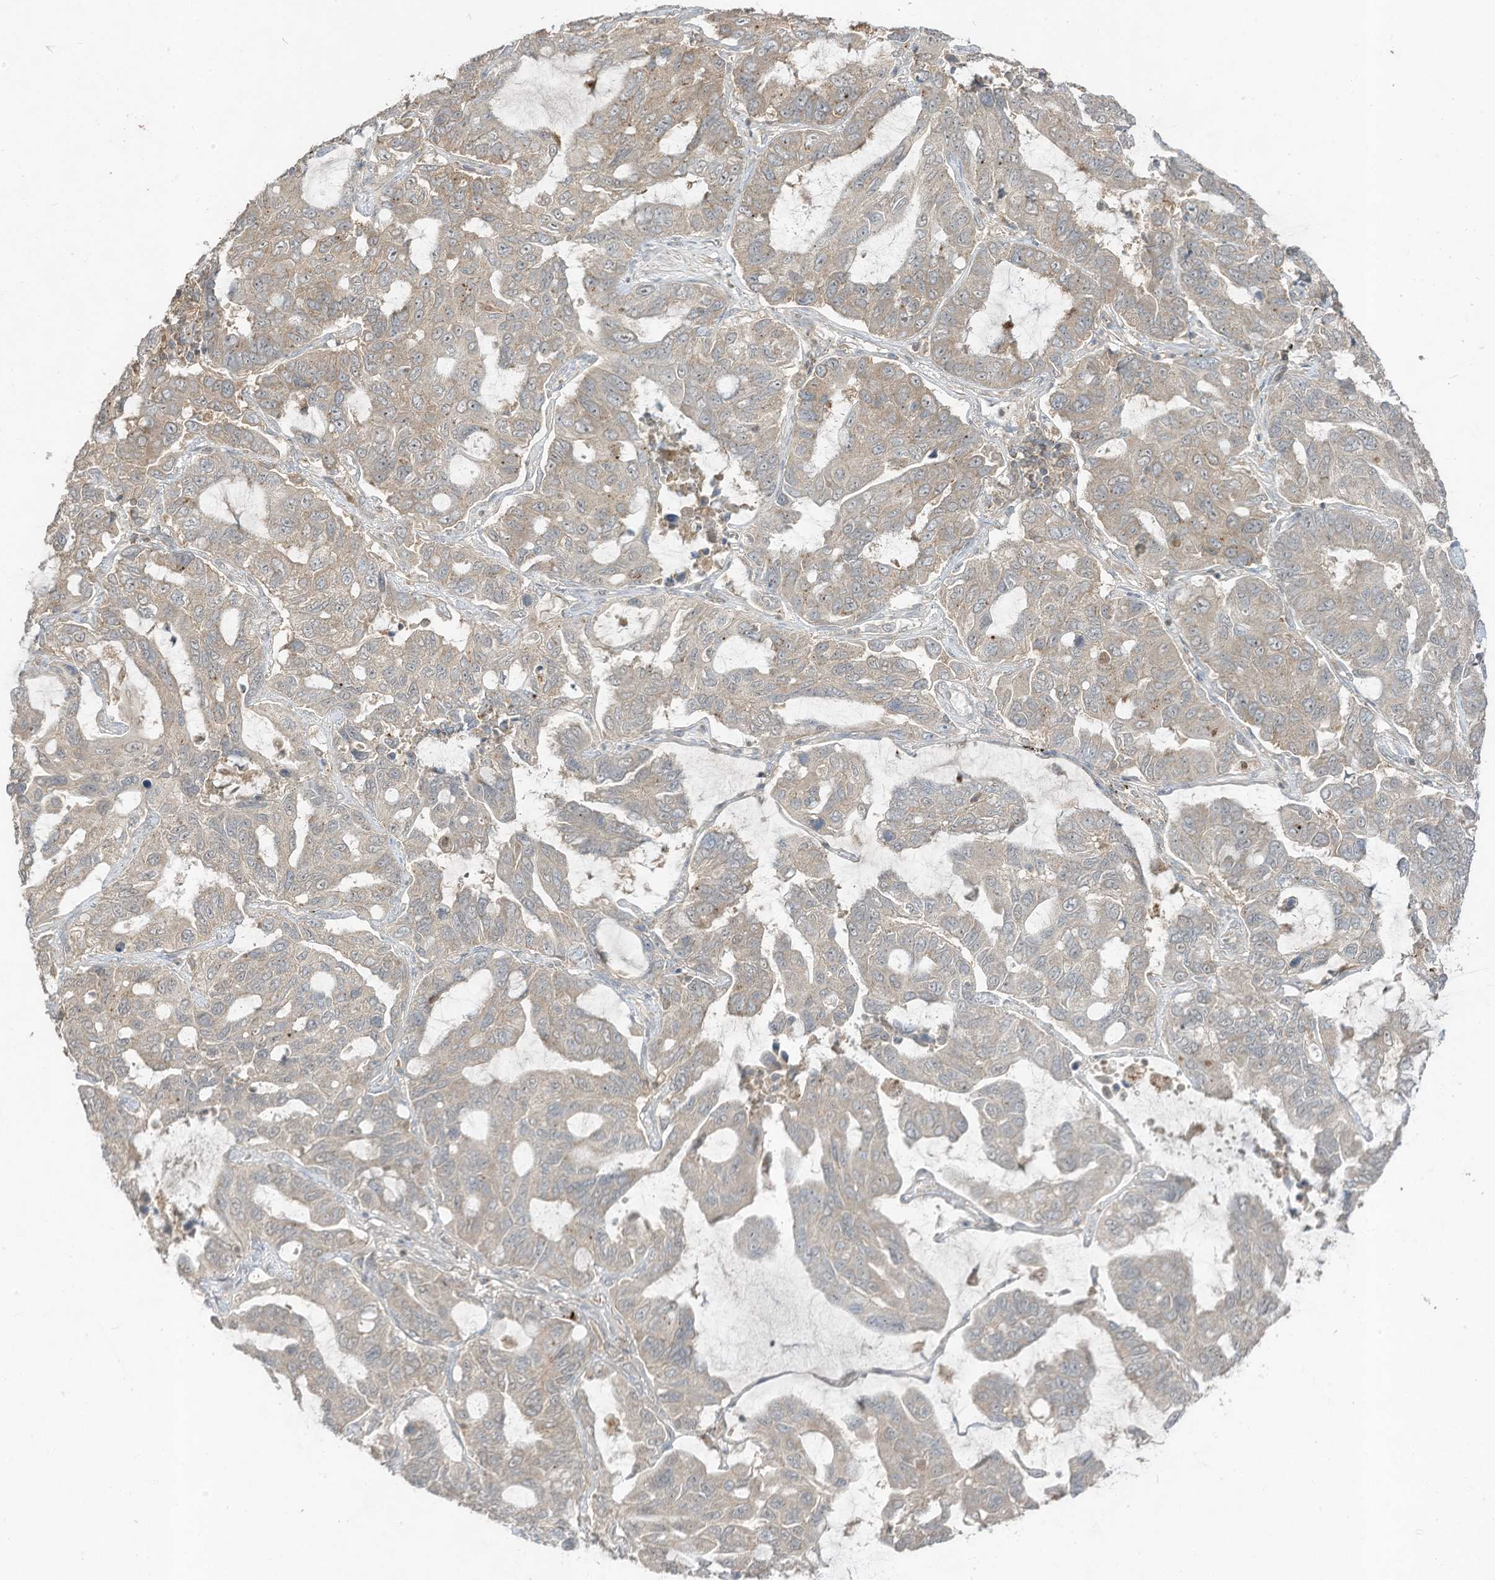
{"staining": {"intensity": "weak", "quantity": "<25%", "location": "cytoplasmic/membranous"}, "tissue": "lung cancer", "cell_type": "Tumor cells", "image_type": "cancer", "snomed": [{"axis": "morphology", "description": "Adenocarcinoma, NOS"}, {"axis": "topography", "description": "Lung"}], "caption": "Tumor cells show no significant protein expression in adenocarcinoma (lung).", "gene": "LDAH", "patient": {"sex": "male", "age": 64}}